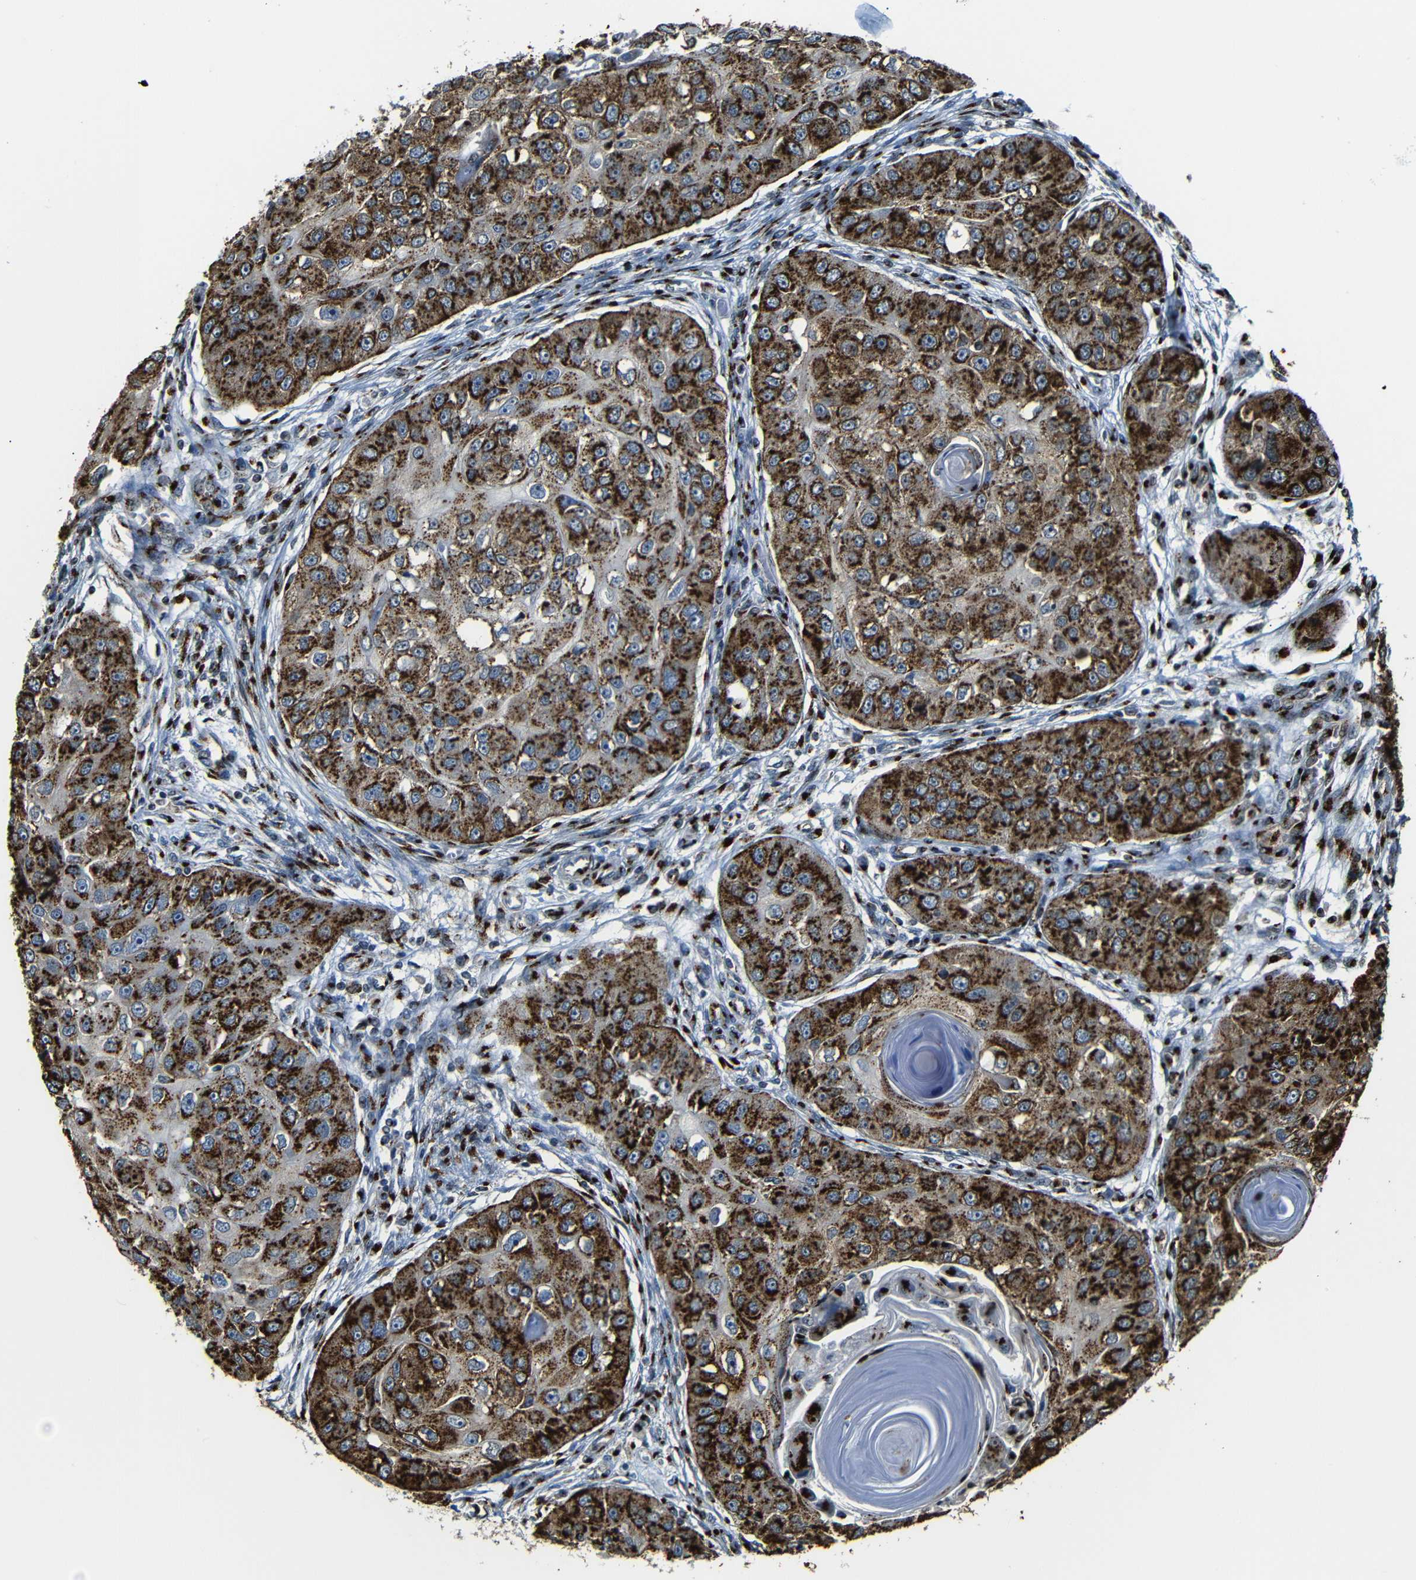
{"staining": {"intensity": "strong", "quantity": ">75%", "location": "cytoplasmic/membranous"}, "tissue": "head and neck cancer", "cell_type": "Tumor cells", "image_type": "cancer", "snomed": [{"axis": "morphology", "description": "Normal tissue, NOS"}, {"axis": "morphology", "description": "Squamous cell carcinoma, NOS"}, {"axis": "topography", "description": "Skeletal muscle"}, {"axis": "topography", "description": "Head-Neck"}], "caption": "This is a micrograph of immunohistochemistry (IHC) staining of squamous cell carcinoma (head and neck), which shows strong positivity in the cytoplasmic/membranous of tumor cells.", "gene": "TGOLN2", "patient": {"sex": "male", "age": 51}}